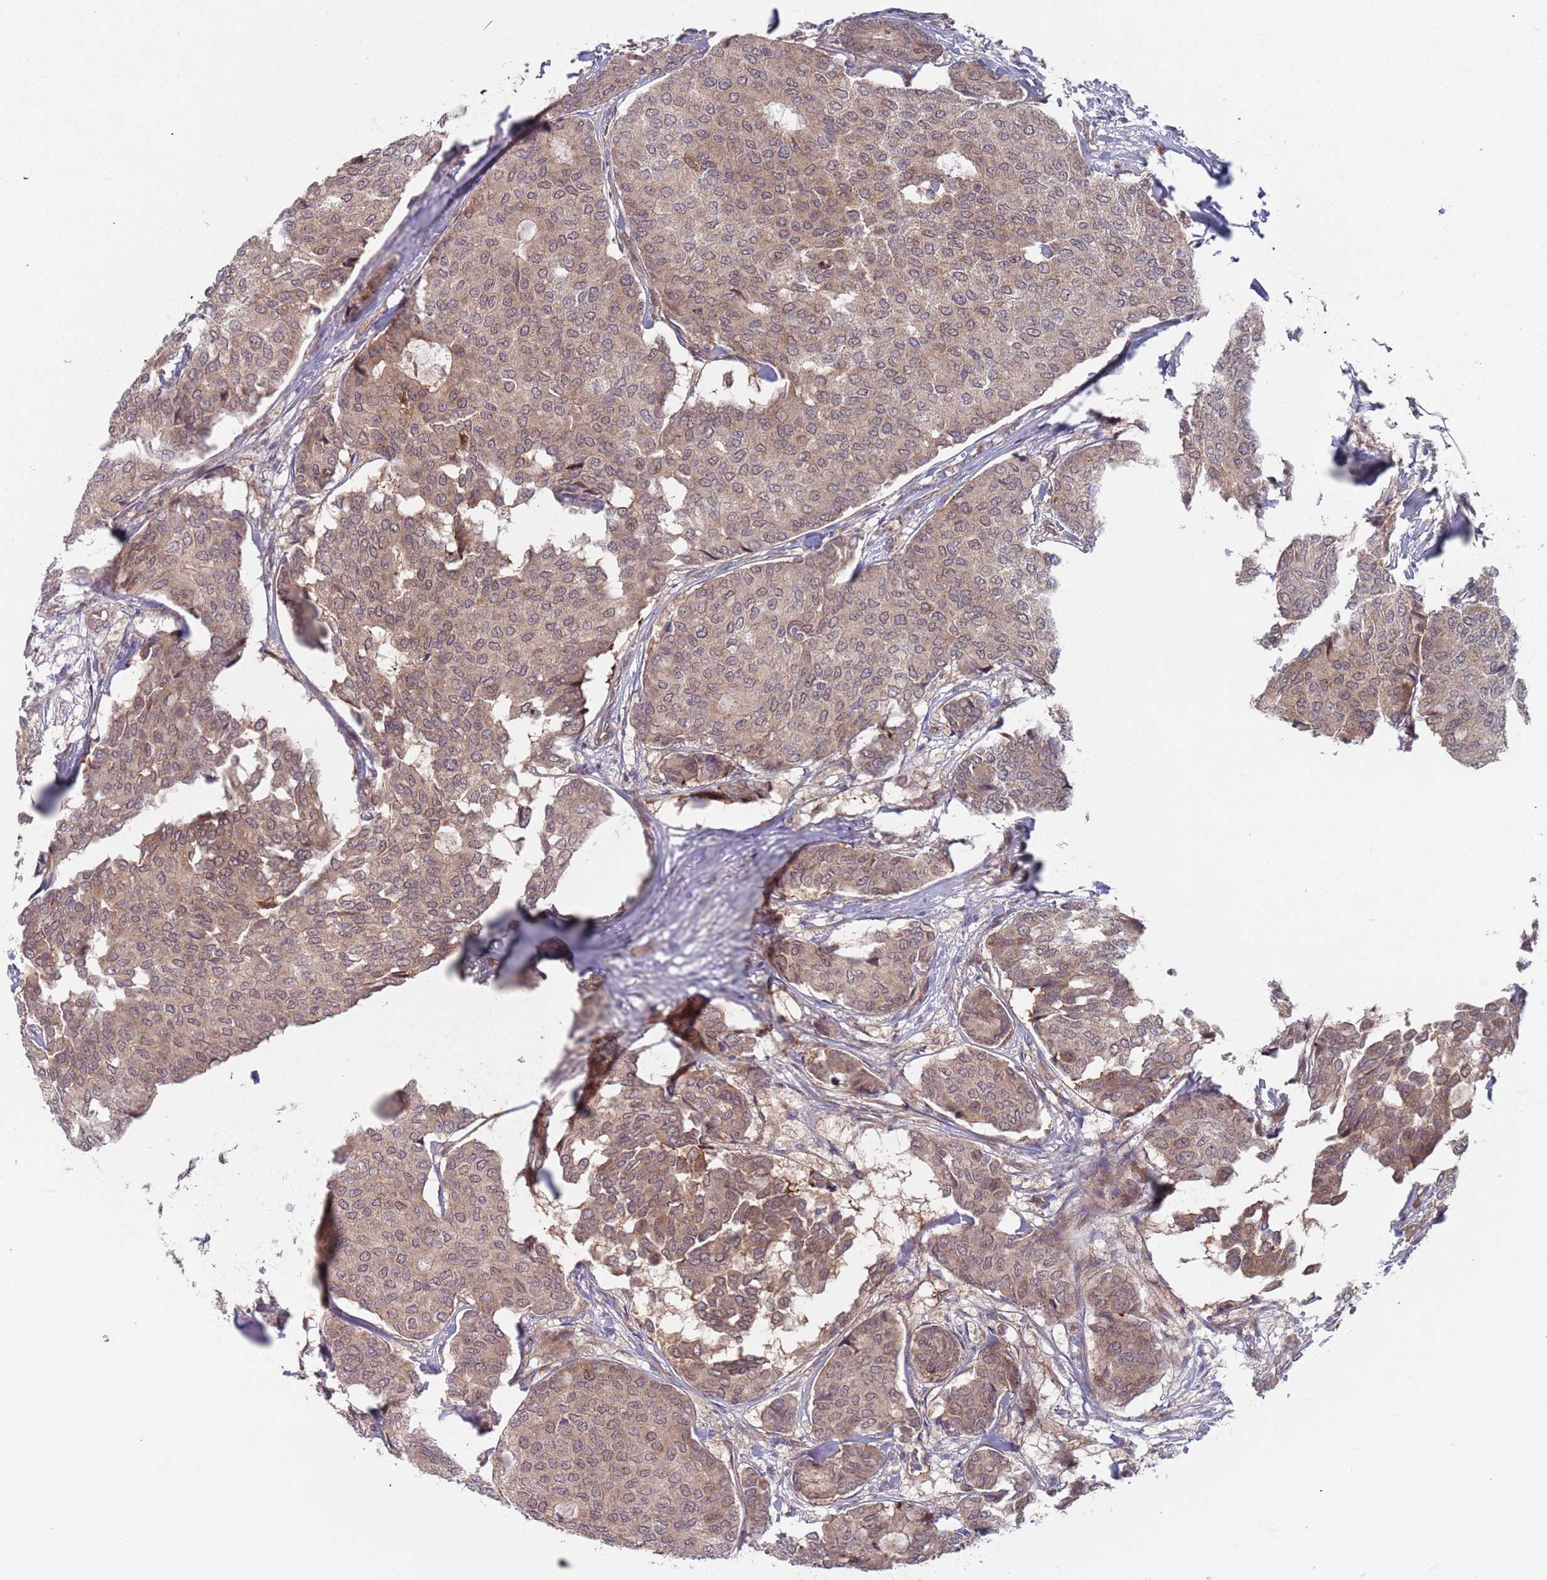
{"staining": {"intensity": "moderate", "quantity": ">75%", "location": "cytoplasmic/membranous"}, "tissue": "breast cancer", "cell_type": "Tumor cells", "image_type": "cancer", "snomed": [{"axis": "morphology", "description": "Duct carcinoma"}, {"axis": "topography", "description": "Breast"}], "caption": "A brown stain shows moderate cytoplasmic/membranous expression of a protein in human infiltrating ductal carcinoma (breast) tumor cells. The staining is performed using DAB (3,3'-diaminobenzidine) brown chromogen to label protein expression. The nuclei are counter-stained blue using hematoxylin.", "gene": "ZNF140", "patient": {"sex": "female", "age": 75}}